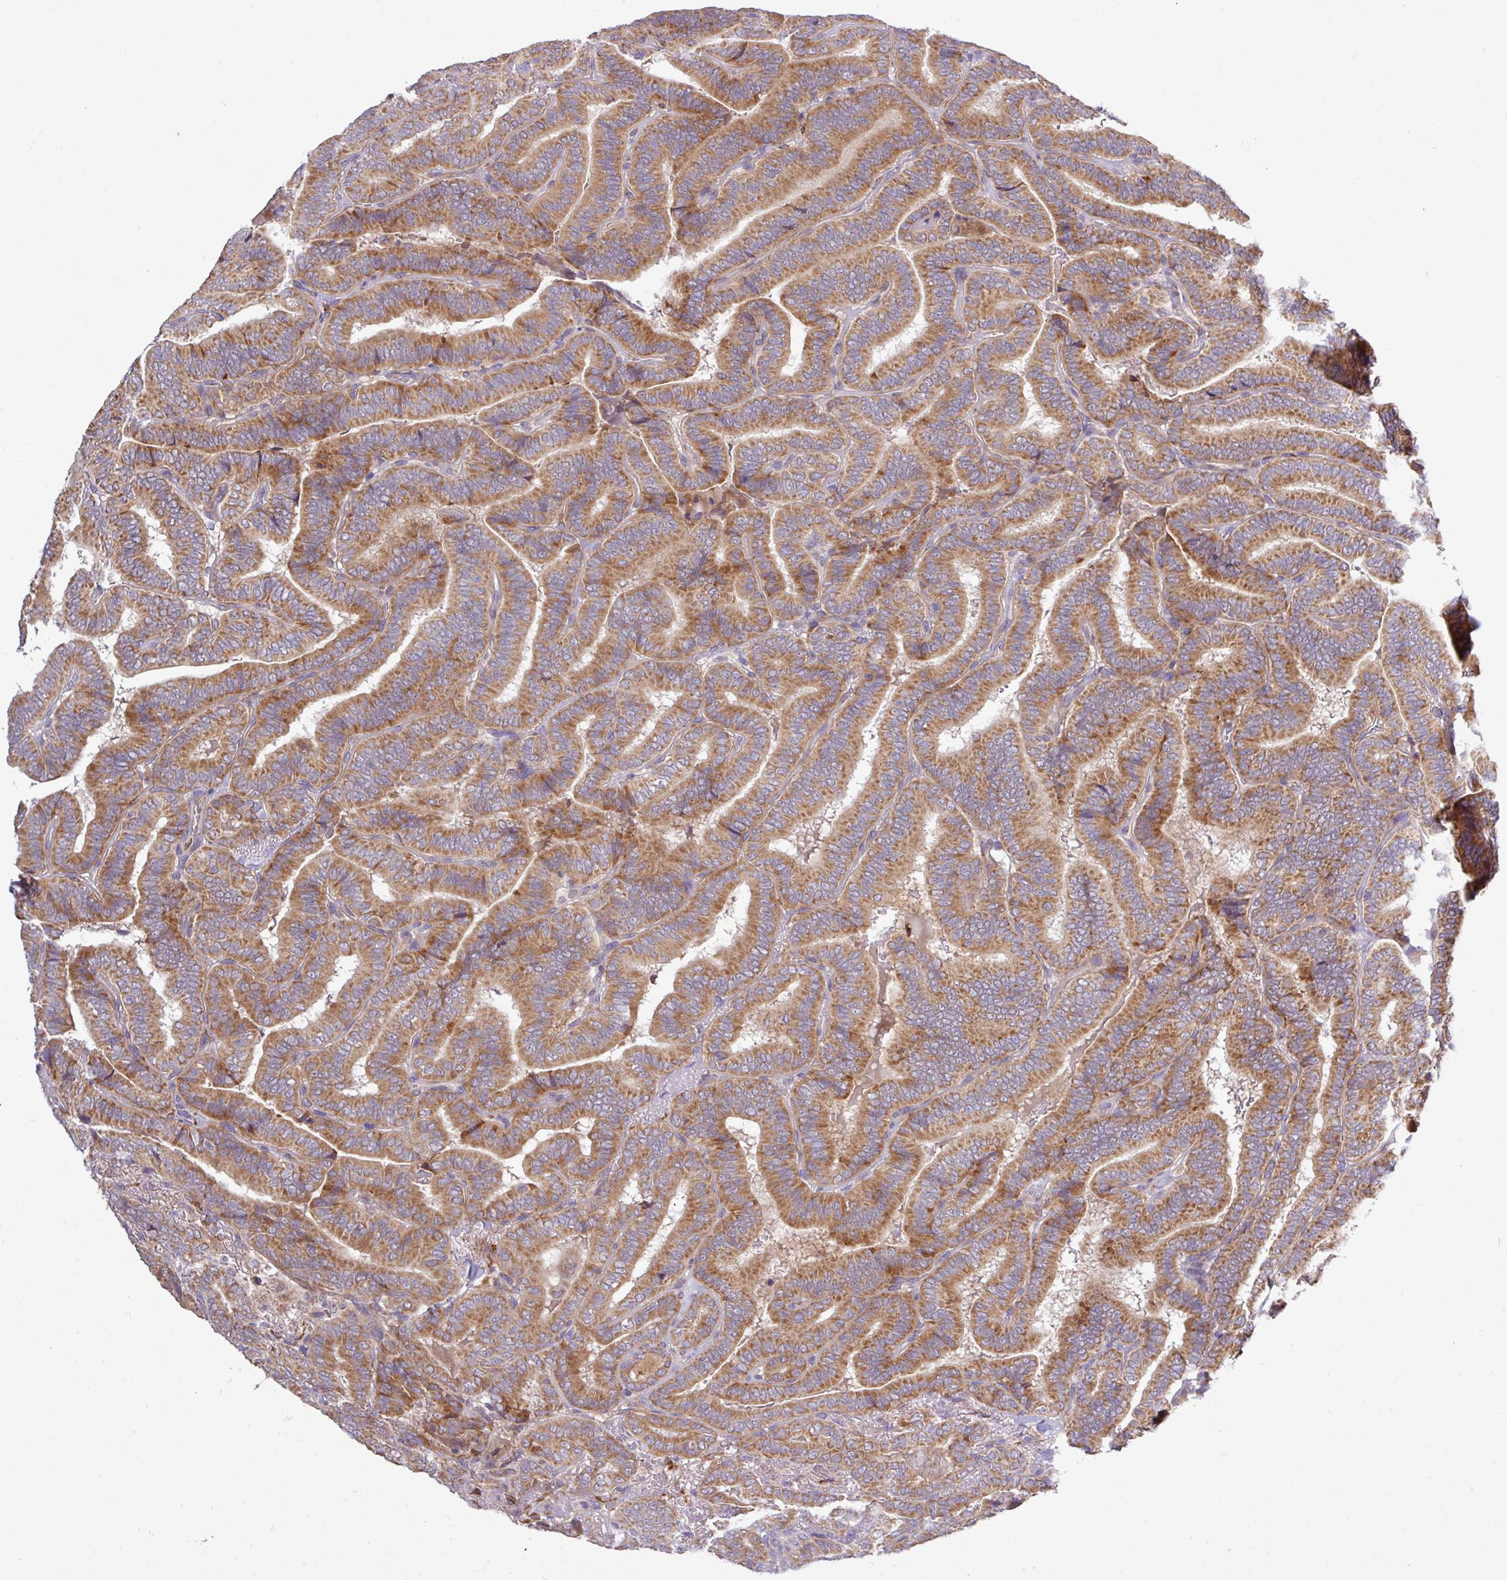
{"staining": {"intensity": "moderate", "quantity": ">75%", "location": "cytoplasmic/membranous"}, "tissue": "thyroid cancer", "cell_type": "Tumor cells", "image_type": "cancer", "snomed": [{"axis": "morphology", "description": "Papillary adenocarcinoma, NOS"}, {"axis": "topography", "description": "Thyroid gland"}], "caption": "The micrograph displays immunohistochemical staining of thyroid cancer. There is moderate cytoplasmic/membranous expression is seen in about >75% of tumor cells.", "gene": "TM2D2", "patient": {"sex": "male", "age": 61}}